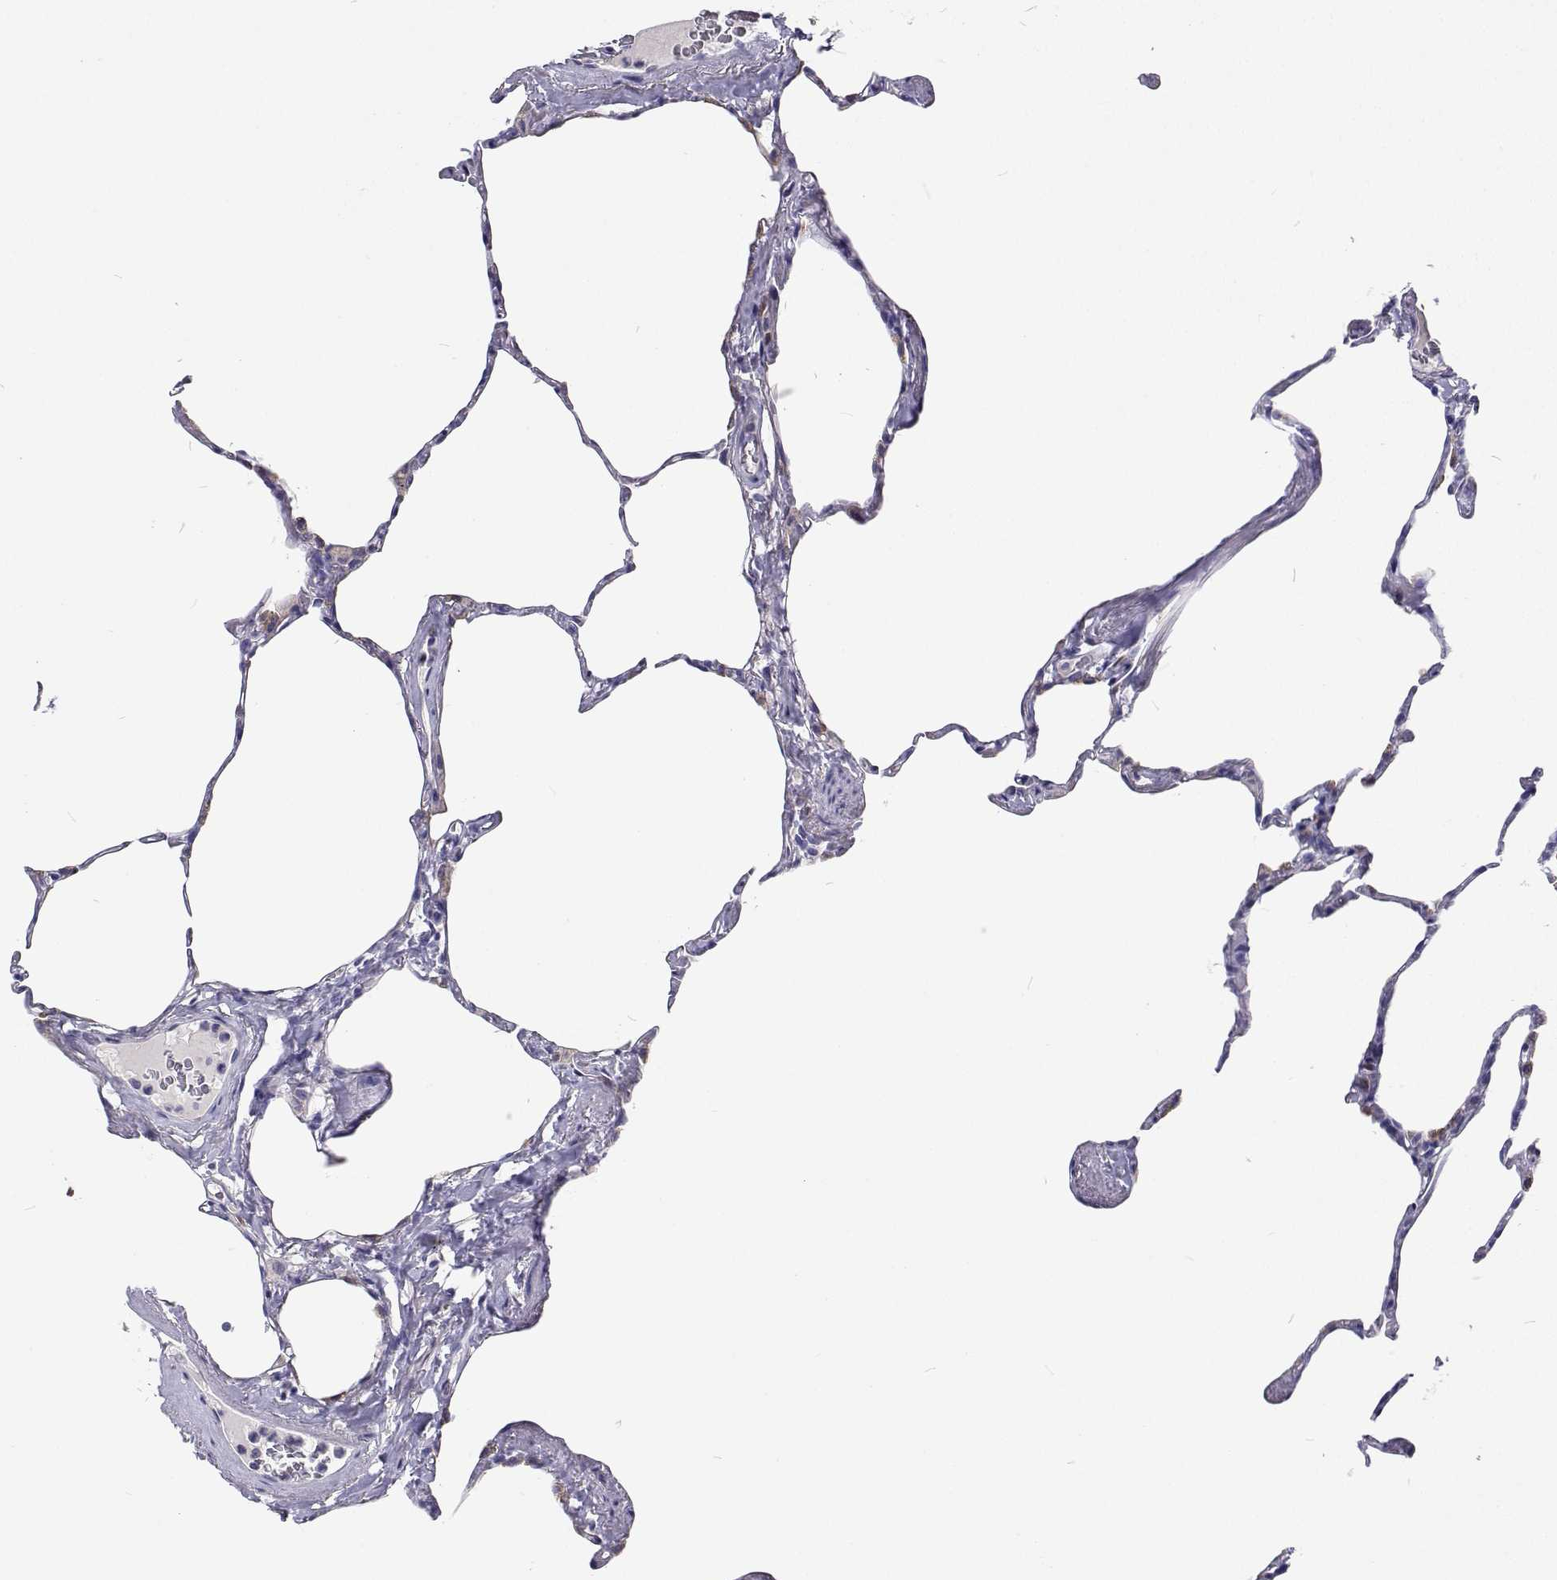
{"staining": {"intensity": "weak", "quantity": "<25%", "location": "cytoplasmic/membranous"}, "tissue": "lung", "cell_type": "Alveolar cells", "image_type": "normal", "snomed": [{"axis": "morphology", "description": "Normal tissue, NOS"}, {"axis": "topography", "description": "Lung"}], "caption": "Protein analysis of normal lung exhibits no significant positivity in alveolar cells. (Brightfield microscopy of DAB (3,3'-diaminobenzidine) immunohistochemistry at high magnification).", "gene": "LHFPL7", "patient": {"sex": "male", "age": 65}}